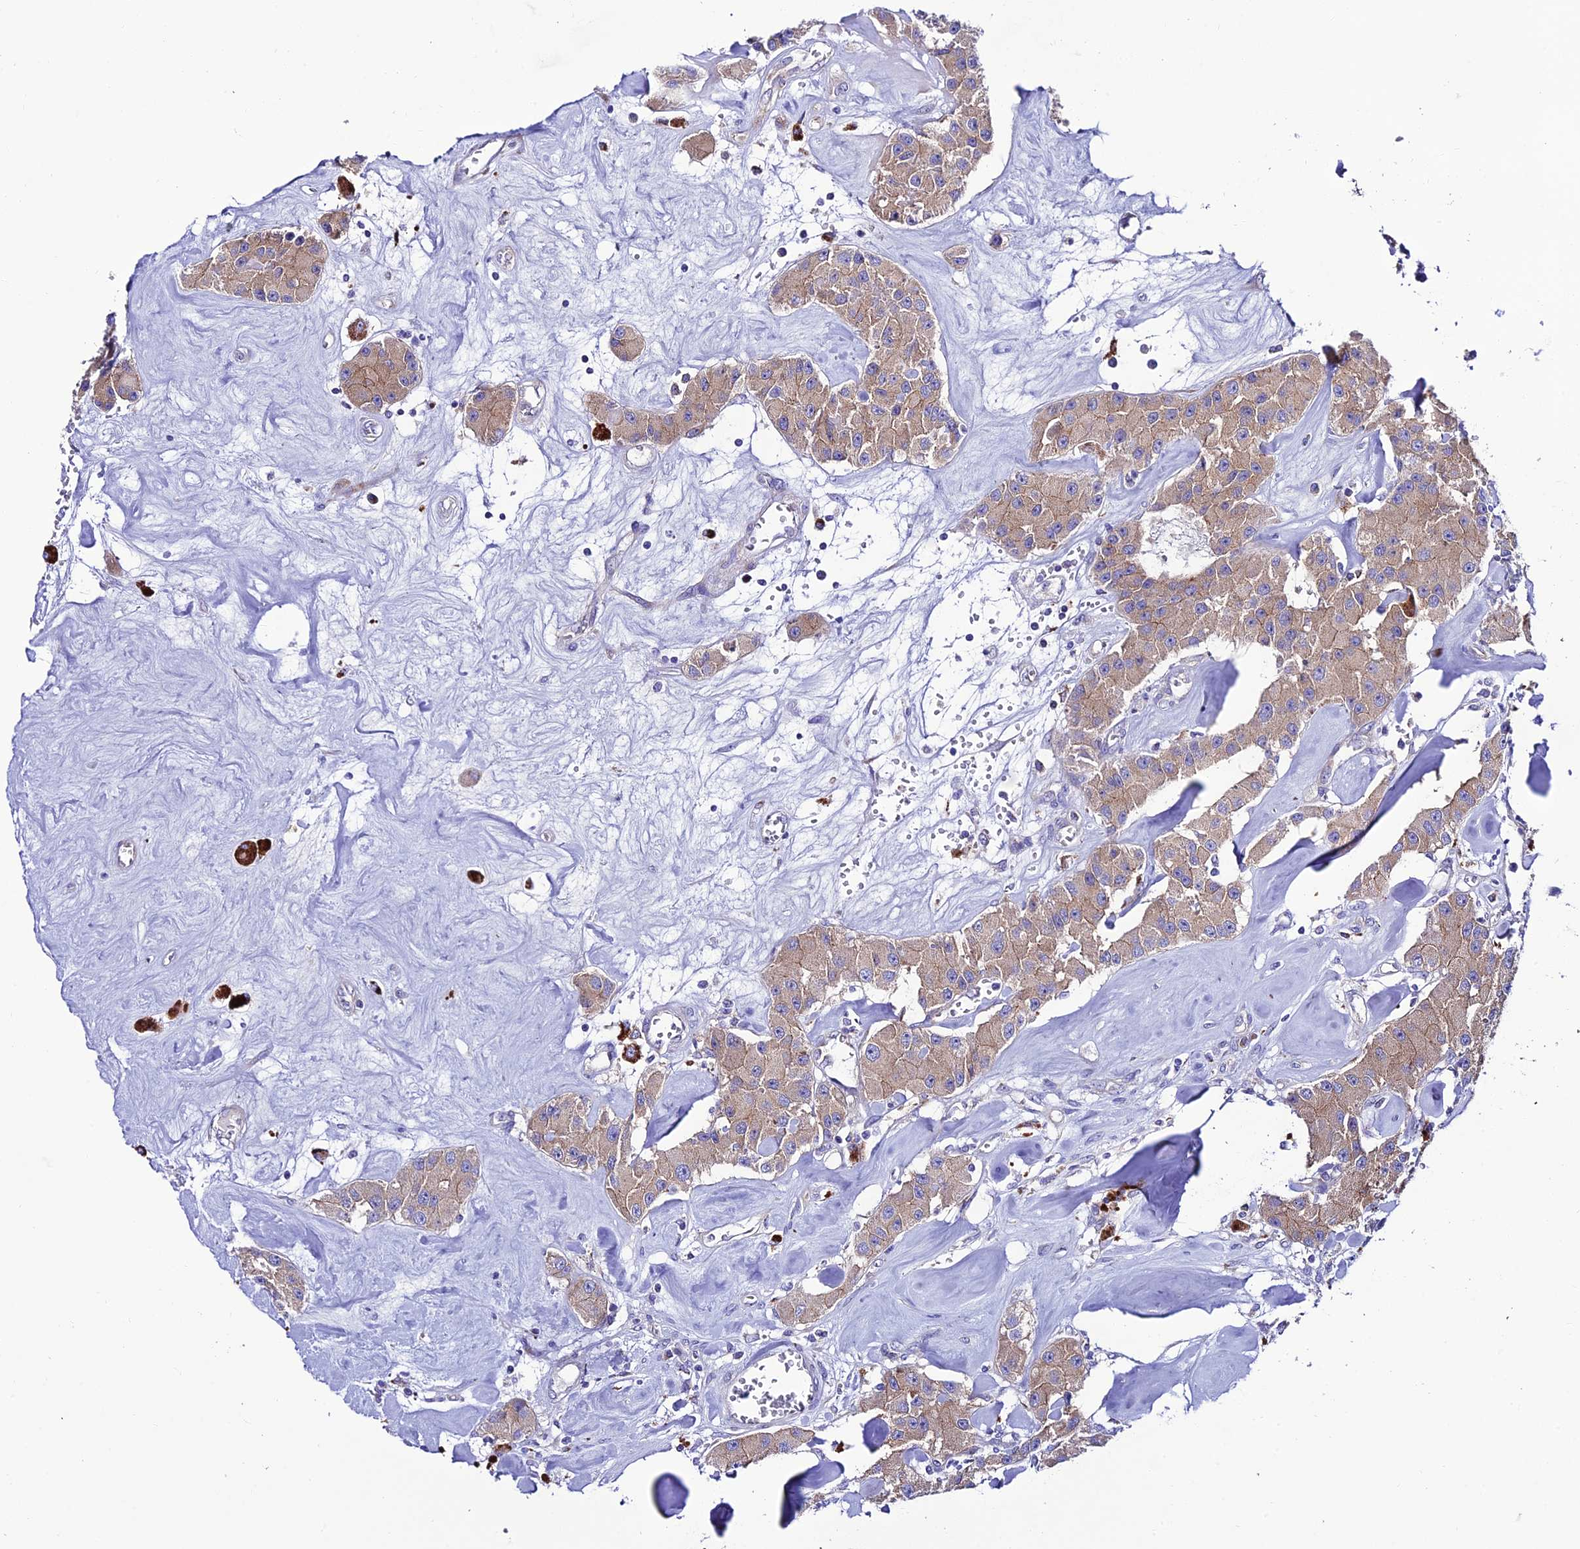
{"staining": {"intensity": "moderate", "quantity": ">75%", "location": "cytoplasmic/membranous"}, "tissue": "carcinoid", "cell_type": "Tumor cells", "image_type": "cancer", "snomed": [{"axis": "morphology", "description": "Carcinoid, malignant, NOS"}, {"axis": "topography", "description": "Pancreas"}], "caption": "Carcinoid stained with immunohistochemistry shows moderate cytoplasmic/membranous positivity in approximately >75% of tumor cells.", "gene": "LACTB2", "patient": {"sex": "male", "age": 41}}